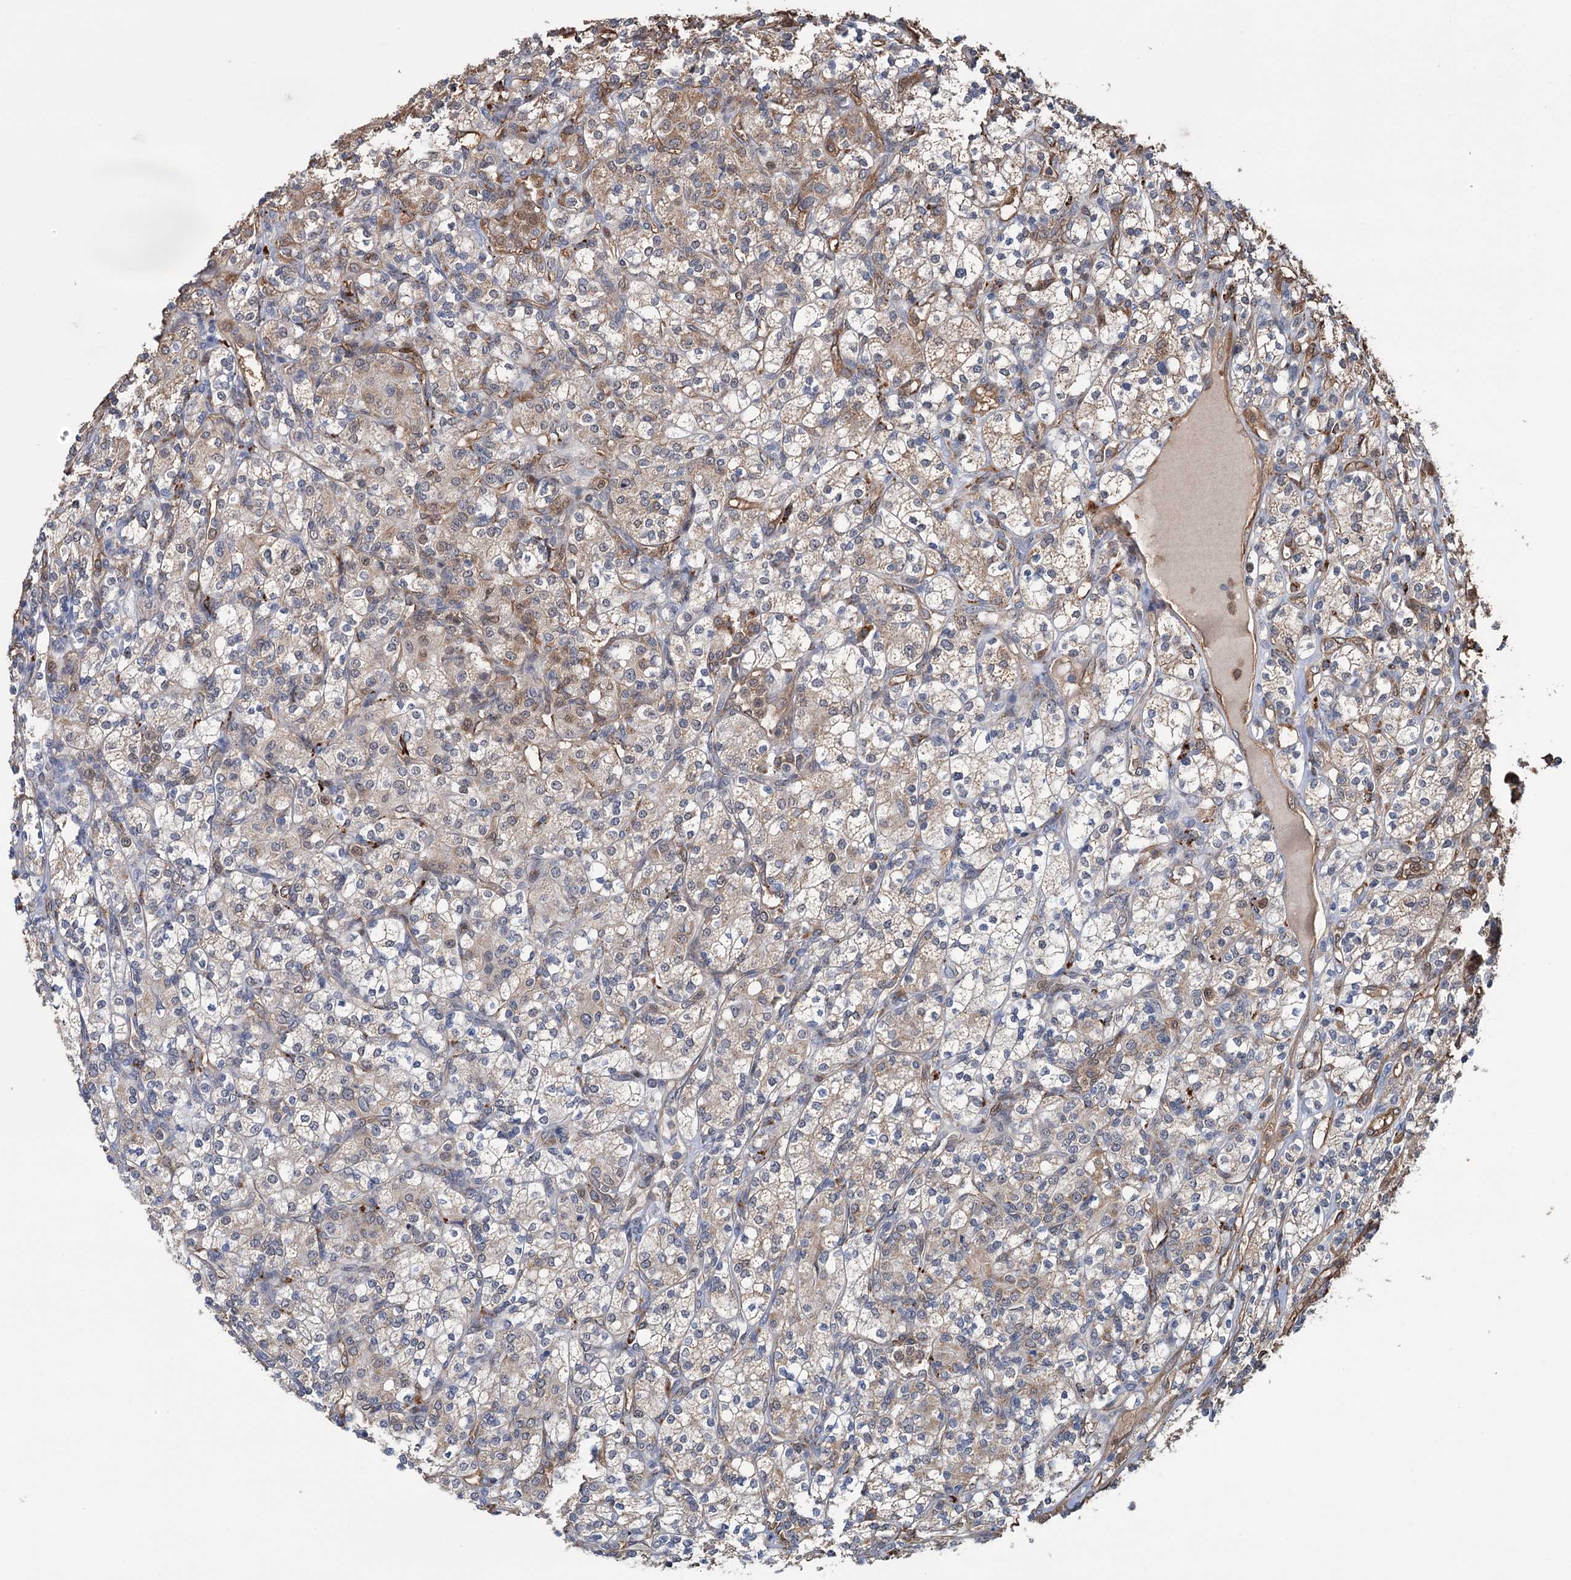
{"staining": {"intensity": "weak", "quantity": "25%-75%", "location": "cytoplasmic/membranous"}, "tissue": "renal cancer", "cell_type": "Tumor cells", "image_type": "cancer", "snomed": [{"axis": "morphology", "description": "Adenocarcinoma, NOS"}, {"axis": "topography", "description": "Kidney"}], "caption": "Immunohistochemical staining of human renal adenocarcinoma shows low levels of weak cytoplasmic/membranous protein staining in approximately 25%-75% of tumor cells.", "gene": "NCAPD2", "patient": {"sex": "male", "age": 77}}